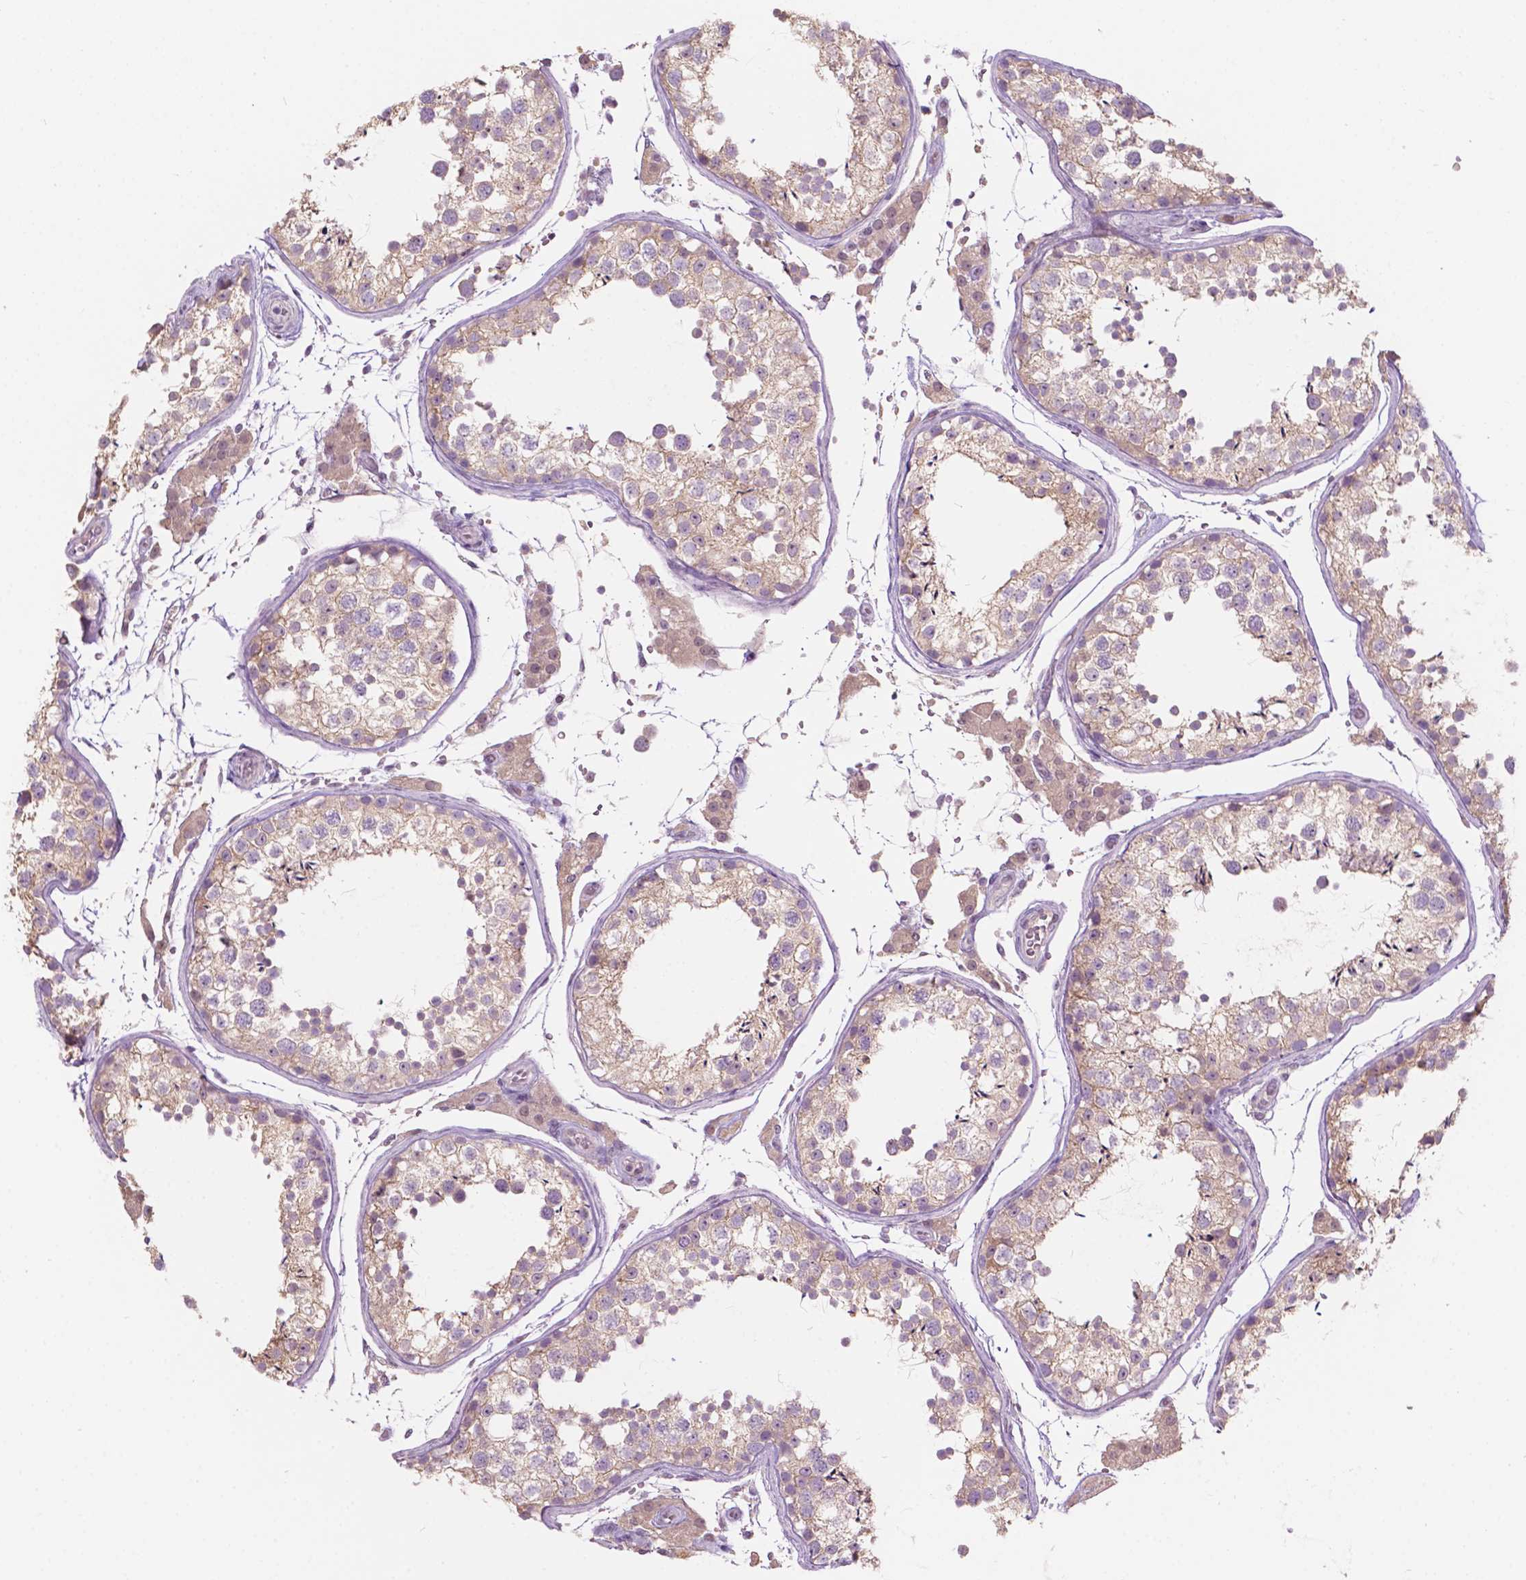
{"staining": {"intensity": "weak", "quantity": ">75%", "location": "cytoplasmic/membranous"}, "tissue": "testis", "cell_type": "Cells in seminiferous ducts", "image_type": "normal", "snomed": [{"axis": "morphology", "description": "Normal tissue, NOS"}, {"axis": "topography", "description": "Testis"}], "caption": "Weak cytoplasmic/membranous positivity for a protein is present in about >75% of cells in seminiferous ducts of normal testis using immunohistochemistry (IHC).", "gene": "TM6SF2", "patient": {"sex": "male", "age": 29}}